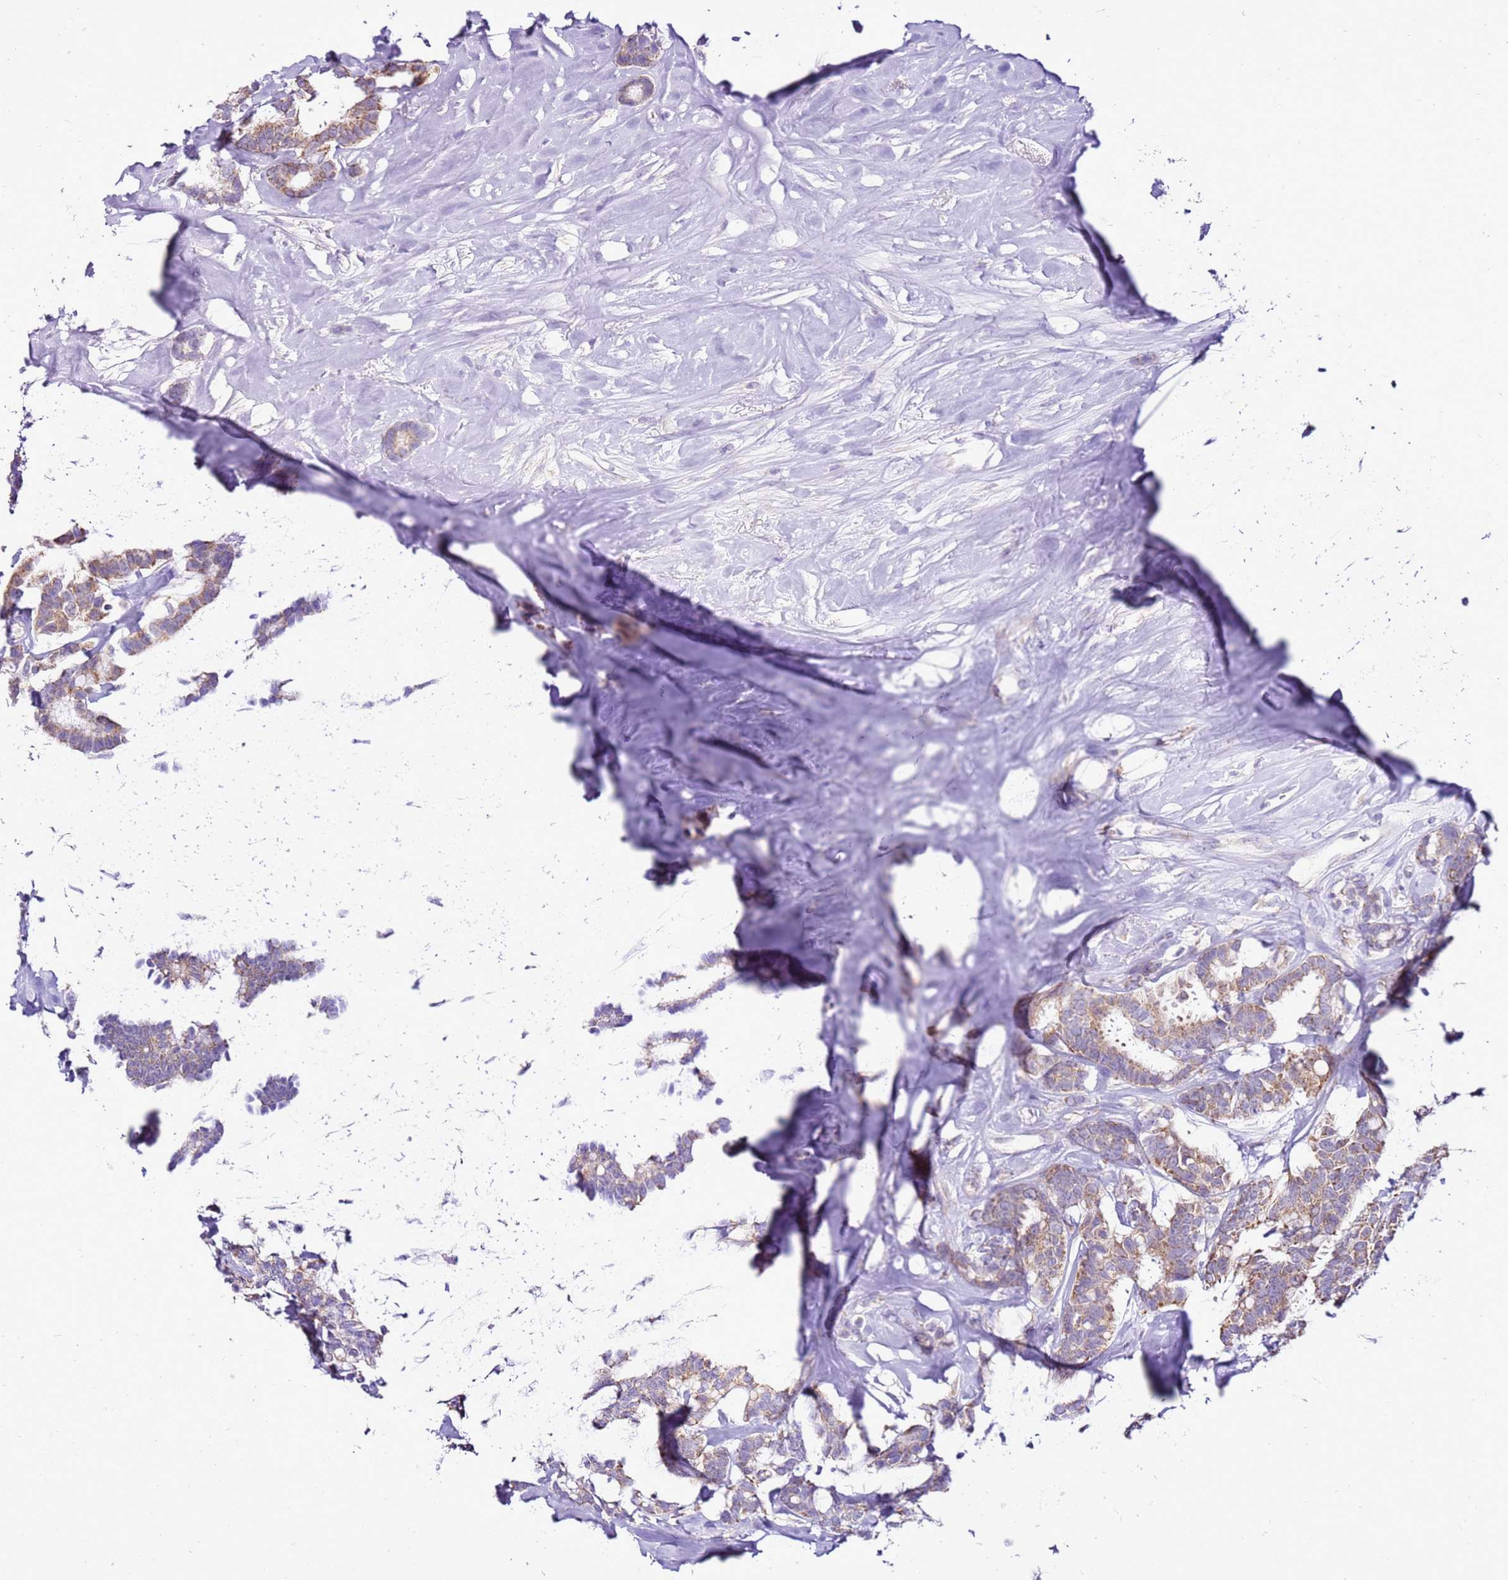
{"staining": {"intensity": "moderate", "quantity": "25%-75%", "location": "cytoplasmic/membranous"}, "tissue": "breast cancer", "cell_type": "Tumor cells", "image_type": "cancer", "snomed": [{"axis": "morphology", "description": "Duct carcinoma"}, {"axis": "topography", "description": "Breast"}], "caption": "Tumor cells show medium levels of moderate cytoplasmic/membranous positivity in about 25%-75% of cells in breast cancer.", "gene": "MRPL36", "patient": {"sex": "female", "age": 87}}